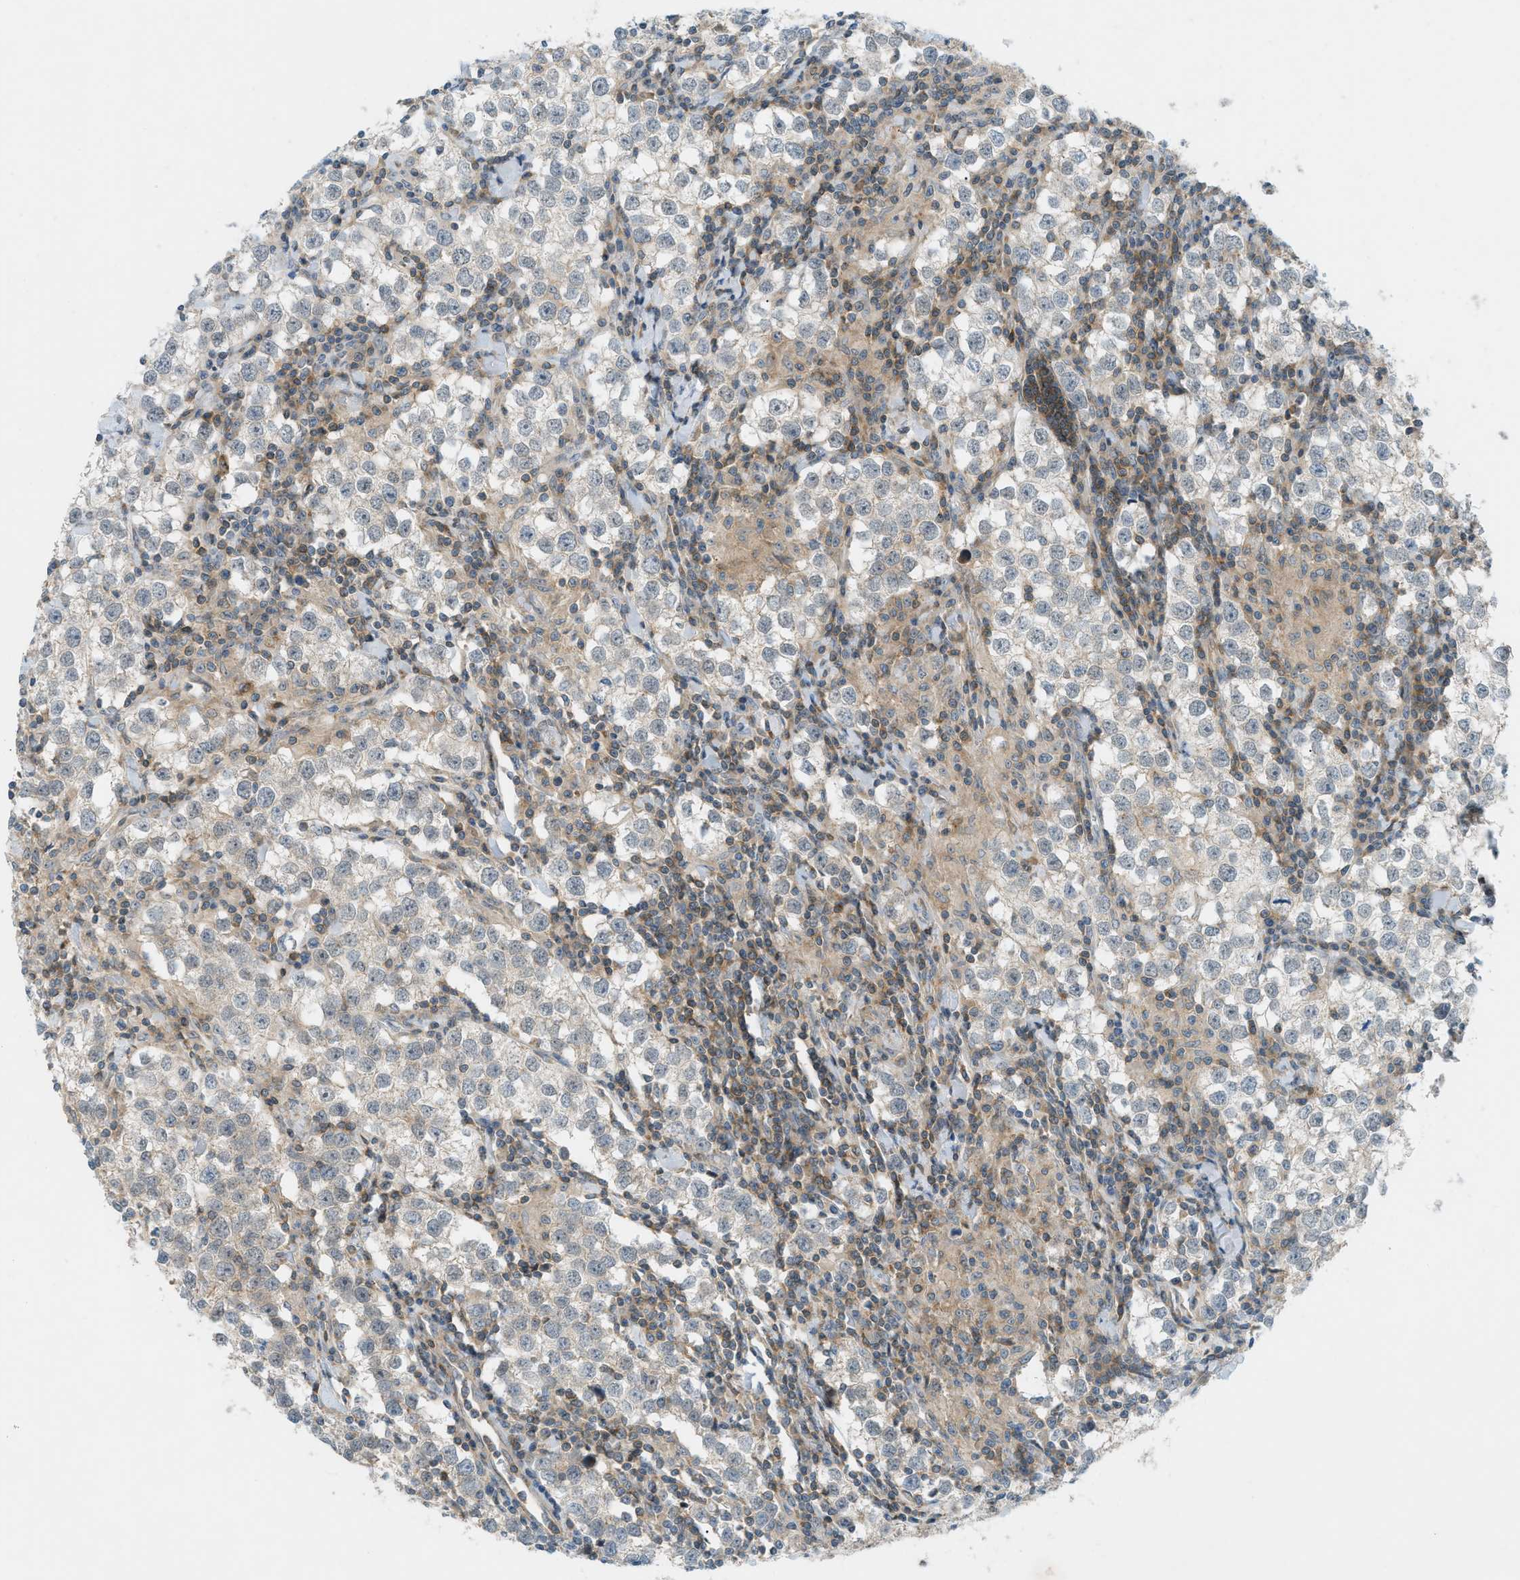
{"staining": {"intensity": "weak", "quantity": "25%-75%", "location": "cytoplasmic/membranous"}, "tissue": "testis cancer", "cell_type": "Tumor cells", "image_type": "cancer", "snomed": [{"axis": "morphology", "description": "Seminoma, NOS"}, {"axis": "morphology", "description": "Carcinoma, Embryonal, NOS"}, {"axis": "topography", "description": "Testis"}], "caption": "Testis cancer (embryonal carcinoma) stained for a protein (brown) demonstrates weak cytoplasmic/membranous positive positivity in approximately 25%-75% of tumor cells.", "gene": "GRK6", "patient": {"sex": "male", "age": 36}}